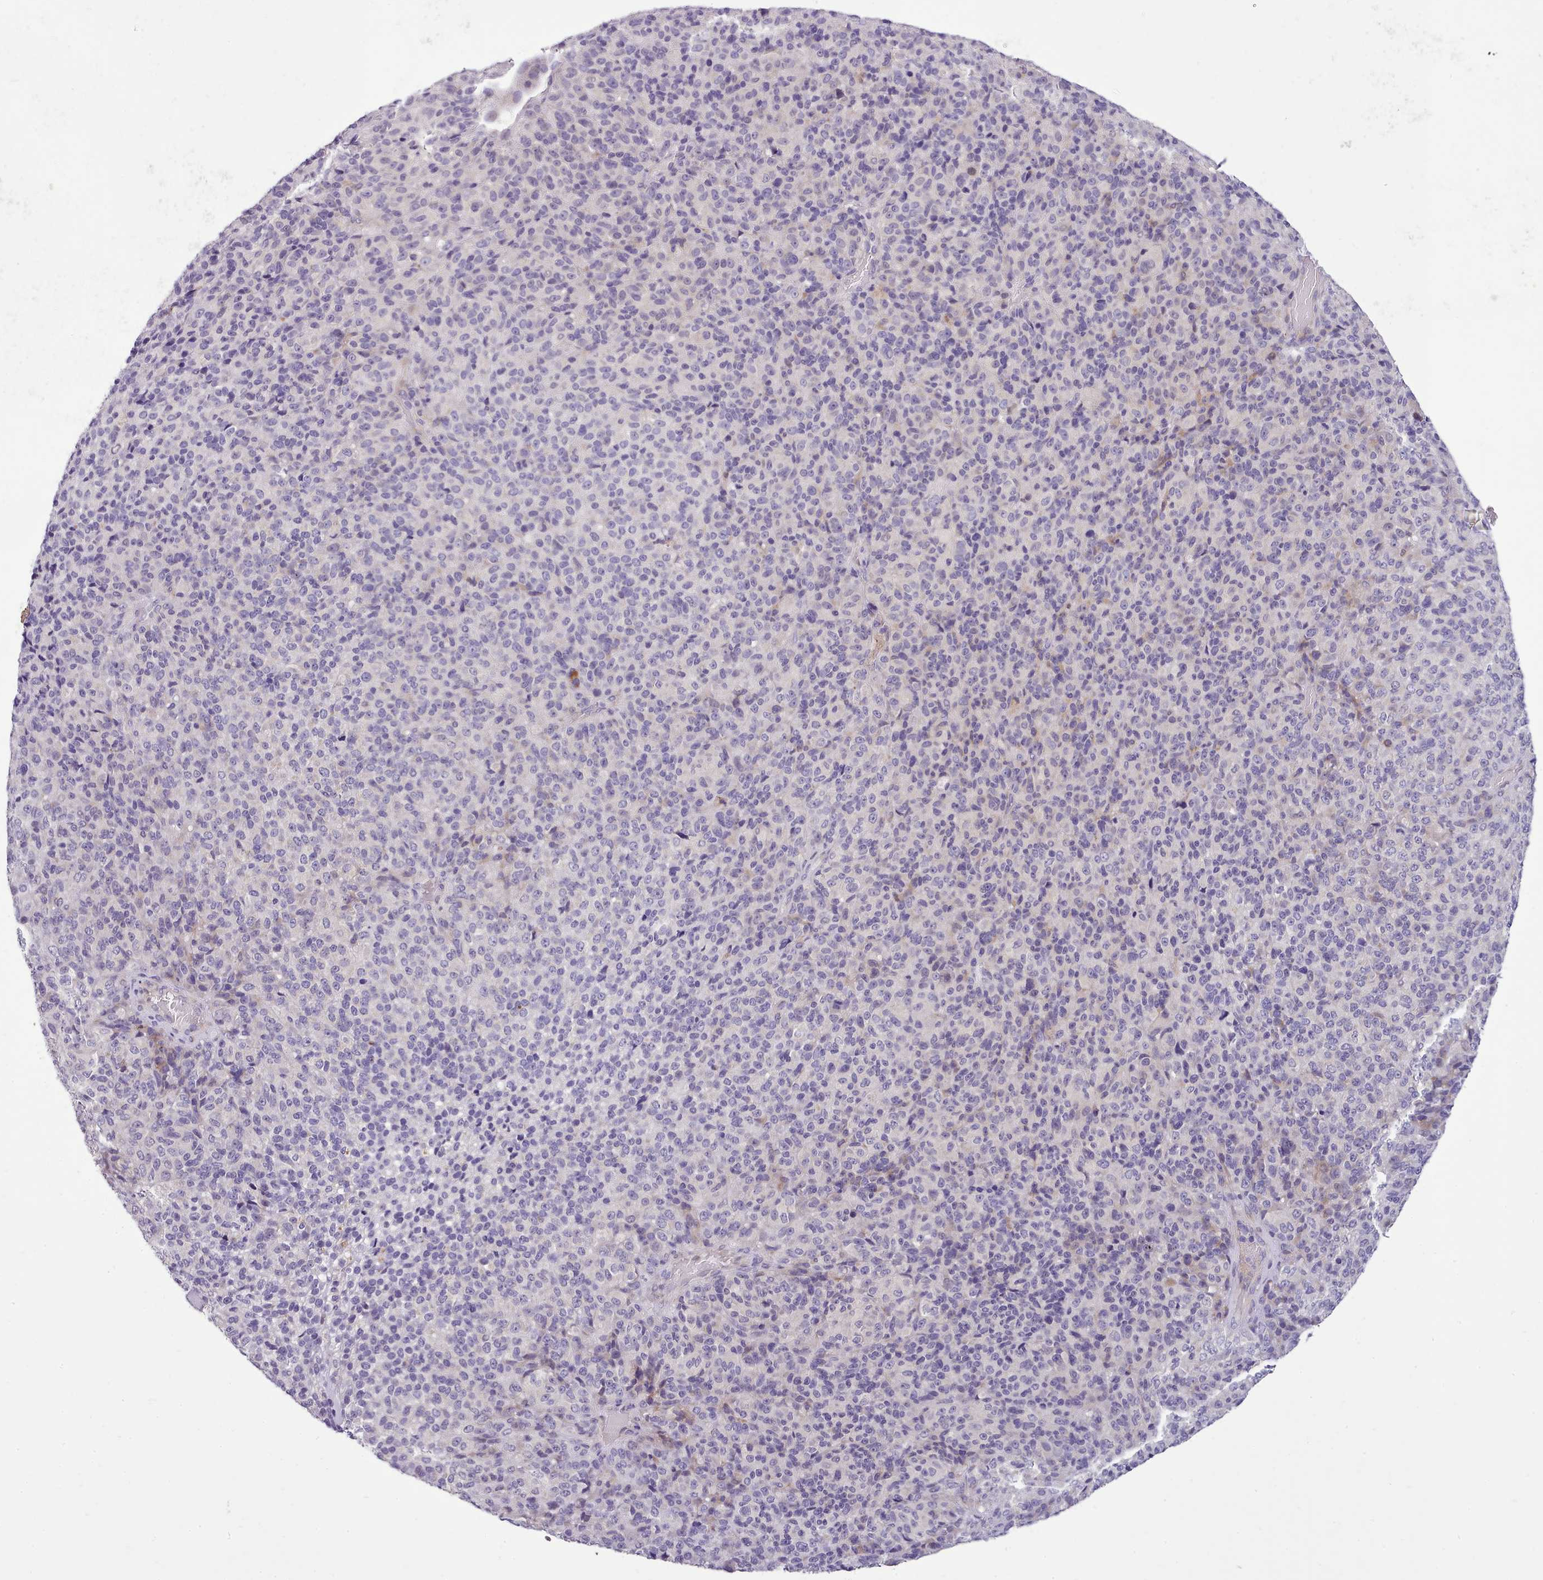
{"staining": {"intensity": "negative", "quantity": "none", "location": "none"}, "tissue": "melanoma", "cell_type": "Tumor cells", "image_type": "cancer", "snomed": [{"axis": "morphology", "description": "Malignant melanoma, Metastatic site"}, {"axis": "topography", "description": "Brain"}], "caption": "Malignant melanoma (metastatic site) was stained to show a protein in brown. There is no significant staining in tumor cells. (Stains: DAB (3,3'-diaminobenzidine) immunohistochemistry with hematoxylin counter stain, Microscopy: brightfield microscopy at high magnification).", "gene": "FAM83E", "patient": {"sex": "female", "age": 56}}